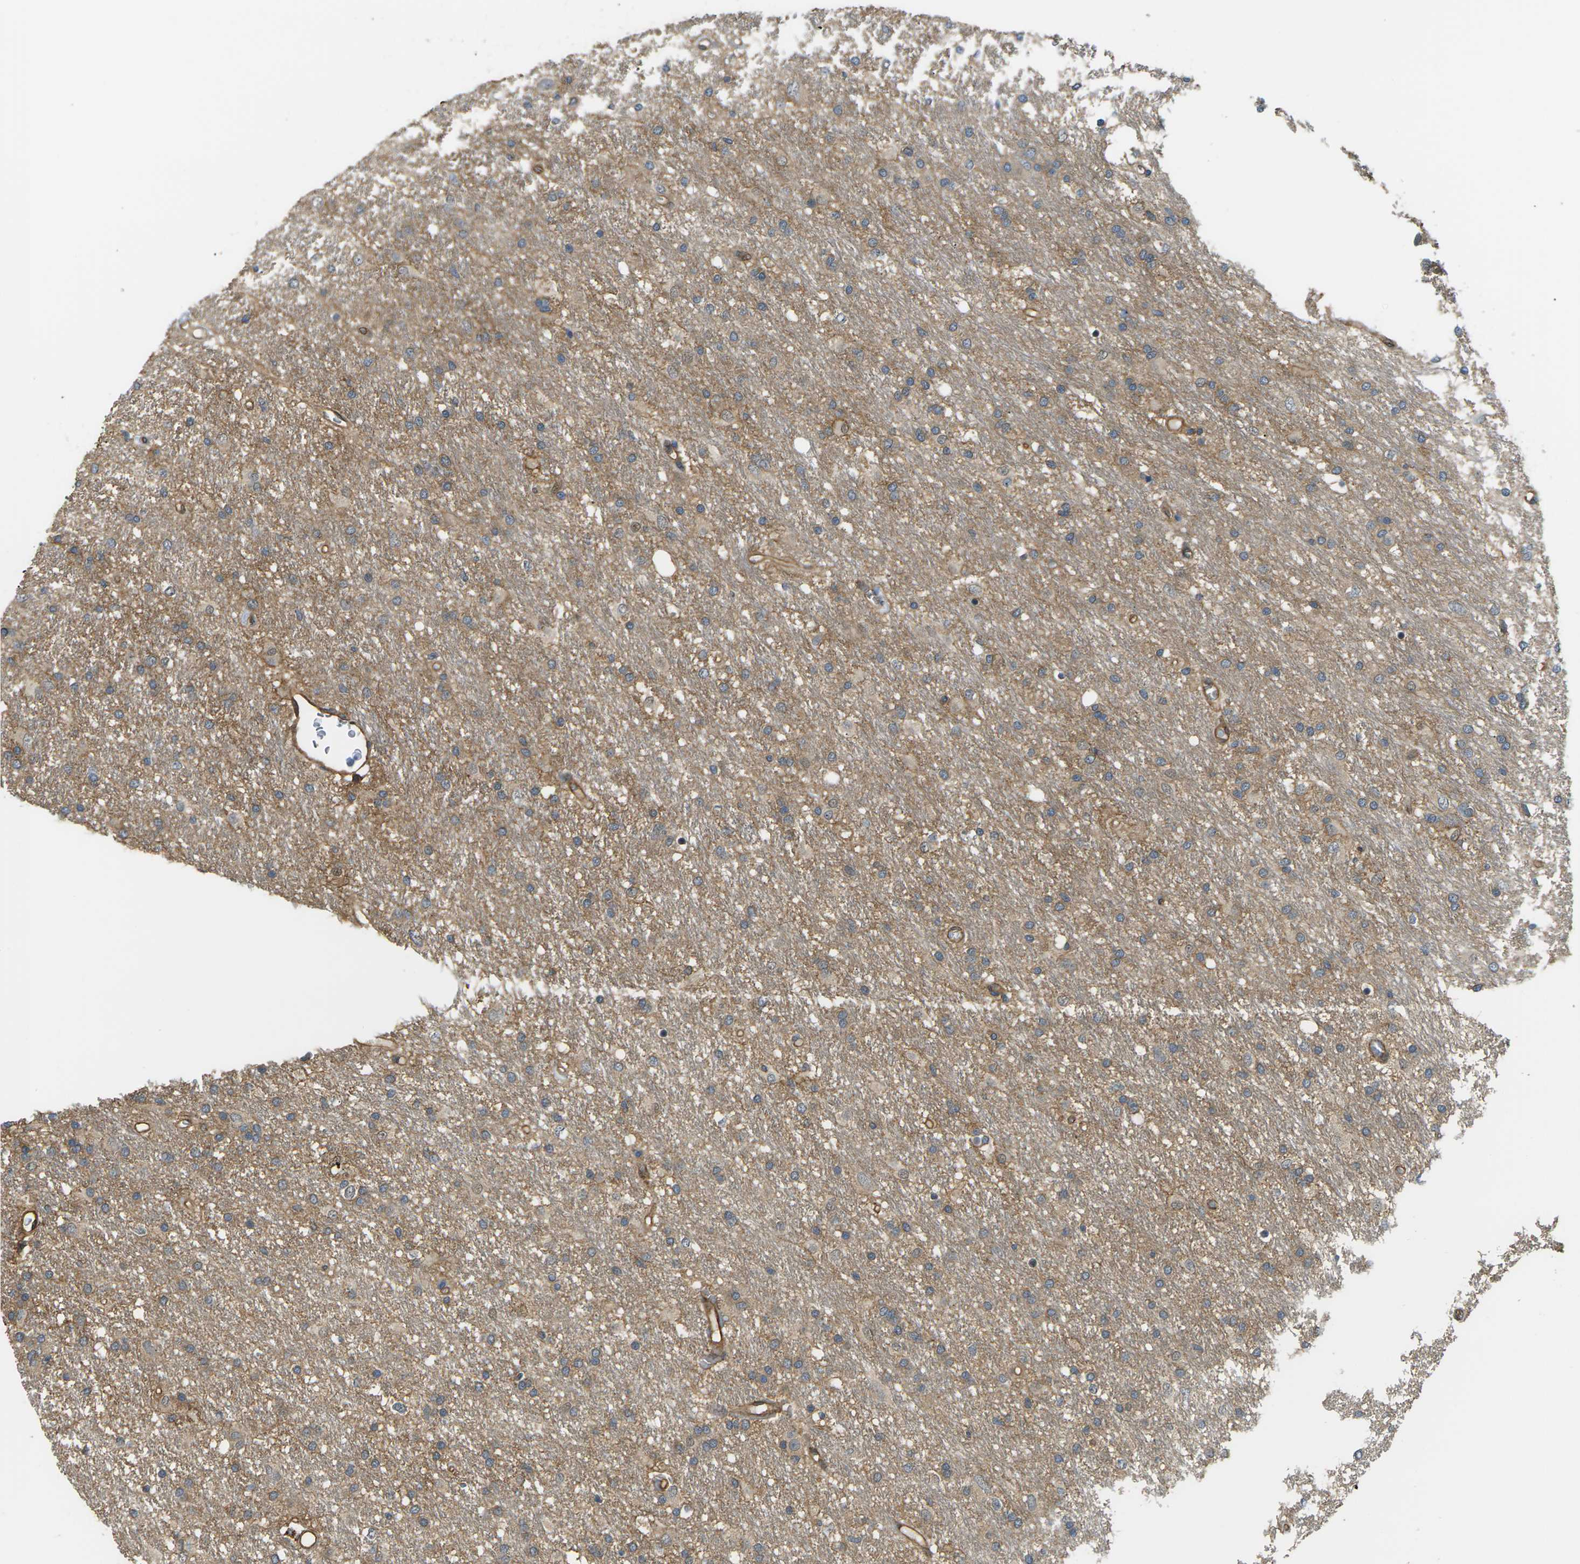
{"staining": {"intensity": "moderate", "quantity": ">75%", "location": "cytoplasmic/membranous"}, "tissue": "glioma", "cell_type": "Tumor cells", "image_type": "cancer", "snomed": [{"axis": "morphology", "description": "Glioma, malignant, Low grade"}, {"axis": "topography", "description": "Brain"}], "caption": "Protein analysis of glioma tissue reveals moderate cytoplasmic/membranous expression in about >75% of tumor cells. (DAB (3,3'-diaminobenzidine) = brown stain, brightfield microscopy at high magnification).", "gene": "DDHD2", "patient": {"sex": "male", "age": 77}}